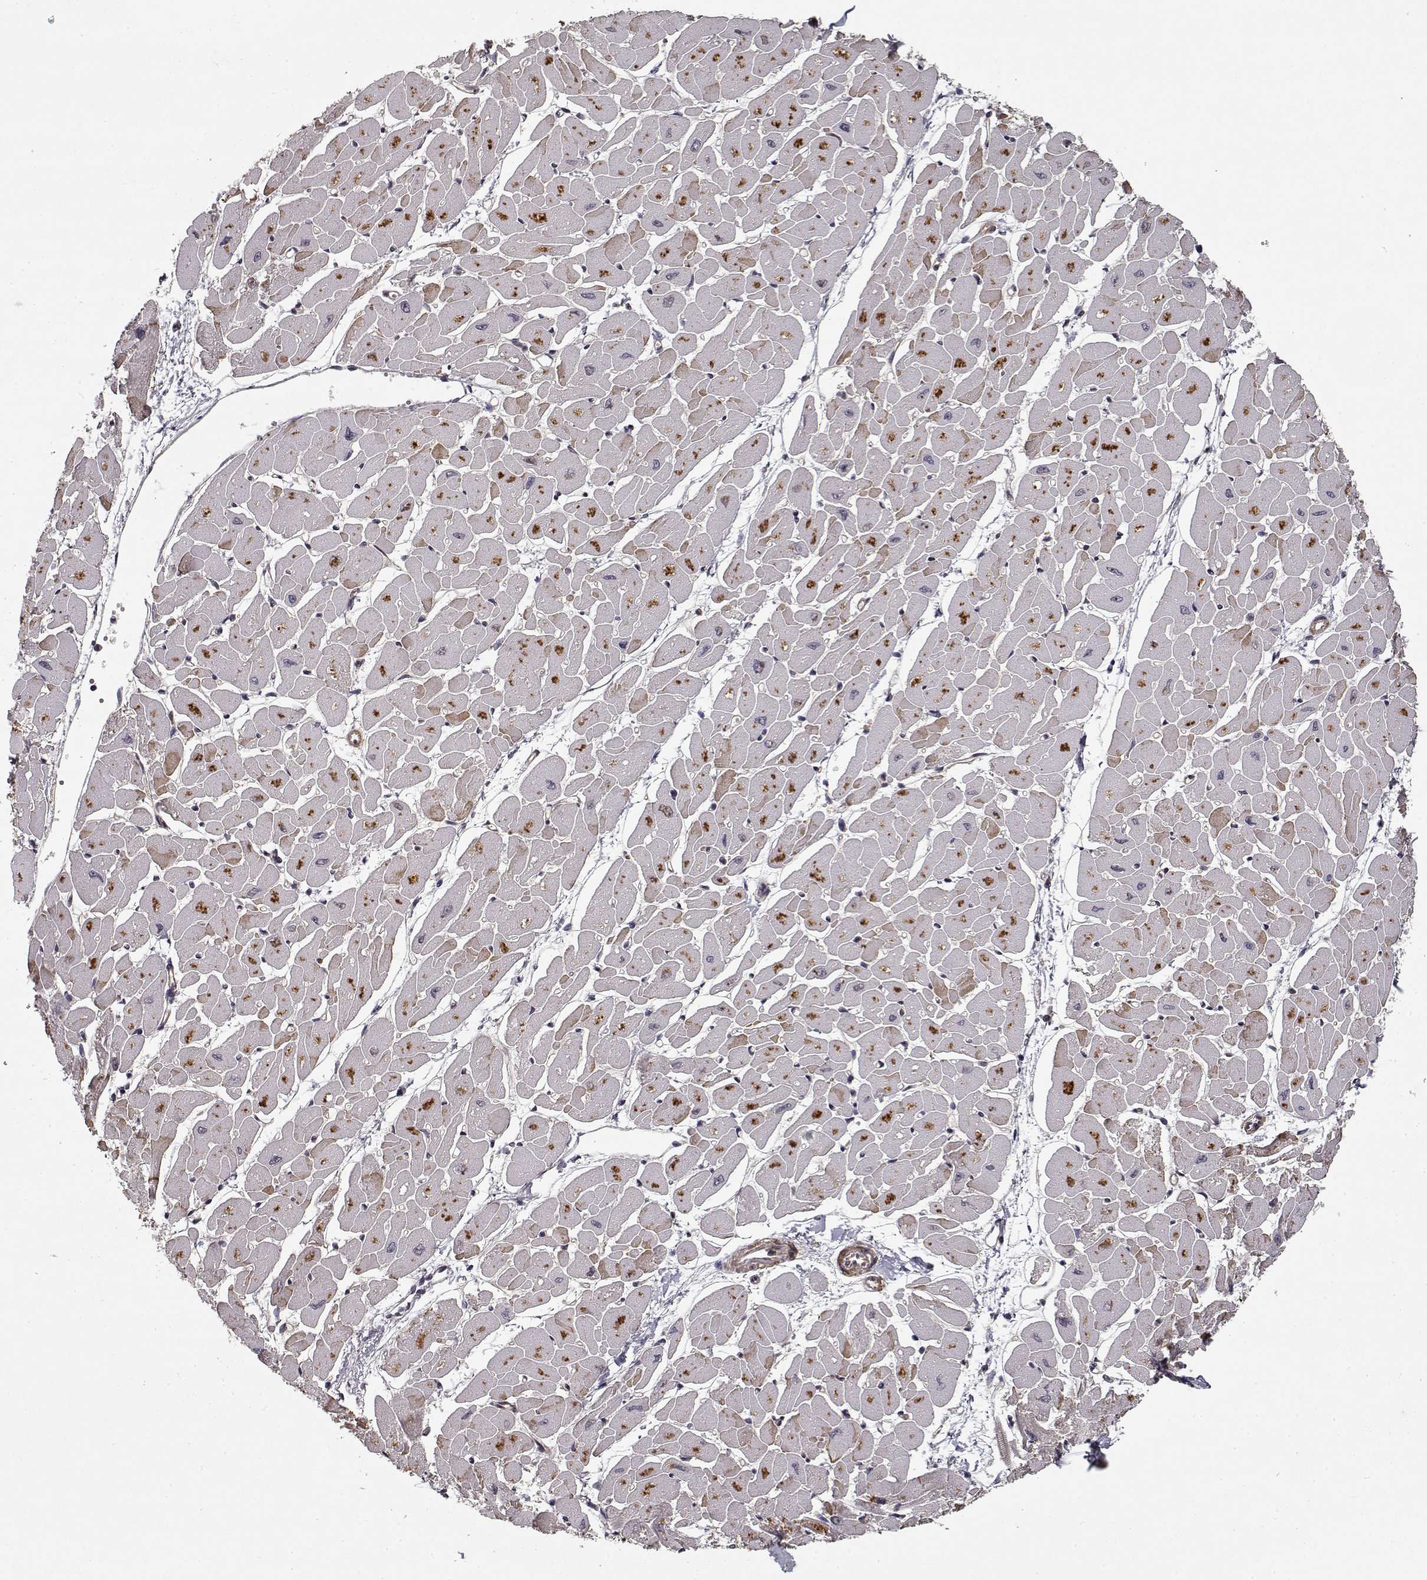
{"staining": {"intensity": "moderate", "quantity": "<25%", "location": "cytoplasmic/membranous"}, "tissue": "heart muscle", "cell_type": "Cardiomyocytes", "image_type": "normal", "snomed": [{"axis": "morphology", "description": "Normal tissue, NOS"}, {"axis": "topography", "description": "Heart"}], "caption": "The image displays immunohistochemical staining of unremarkable heart muscle. There is moderate cytoplasmic/membranous positivity is appreciated in approximately <25% of cardiomyocytes. (IHC, brightfield microscopy, high magnification).", "gene": "PPP1R12A", "patient": {"sex": "male", "age": 57}}